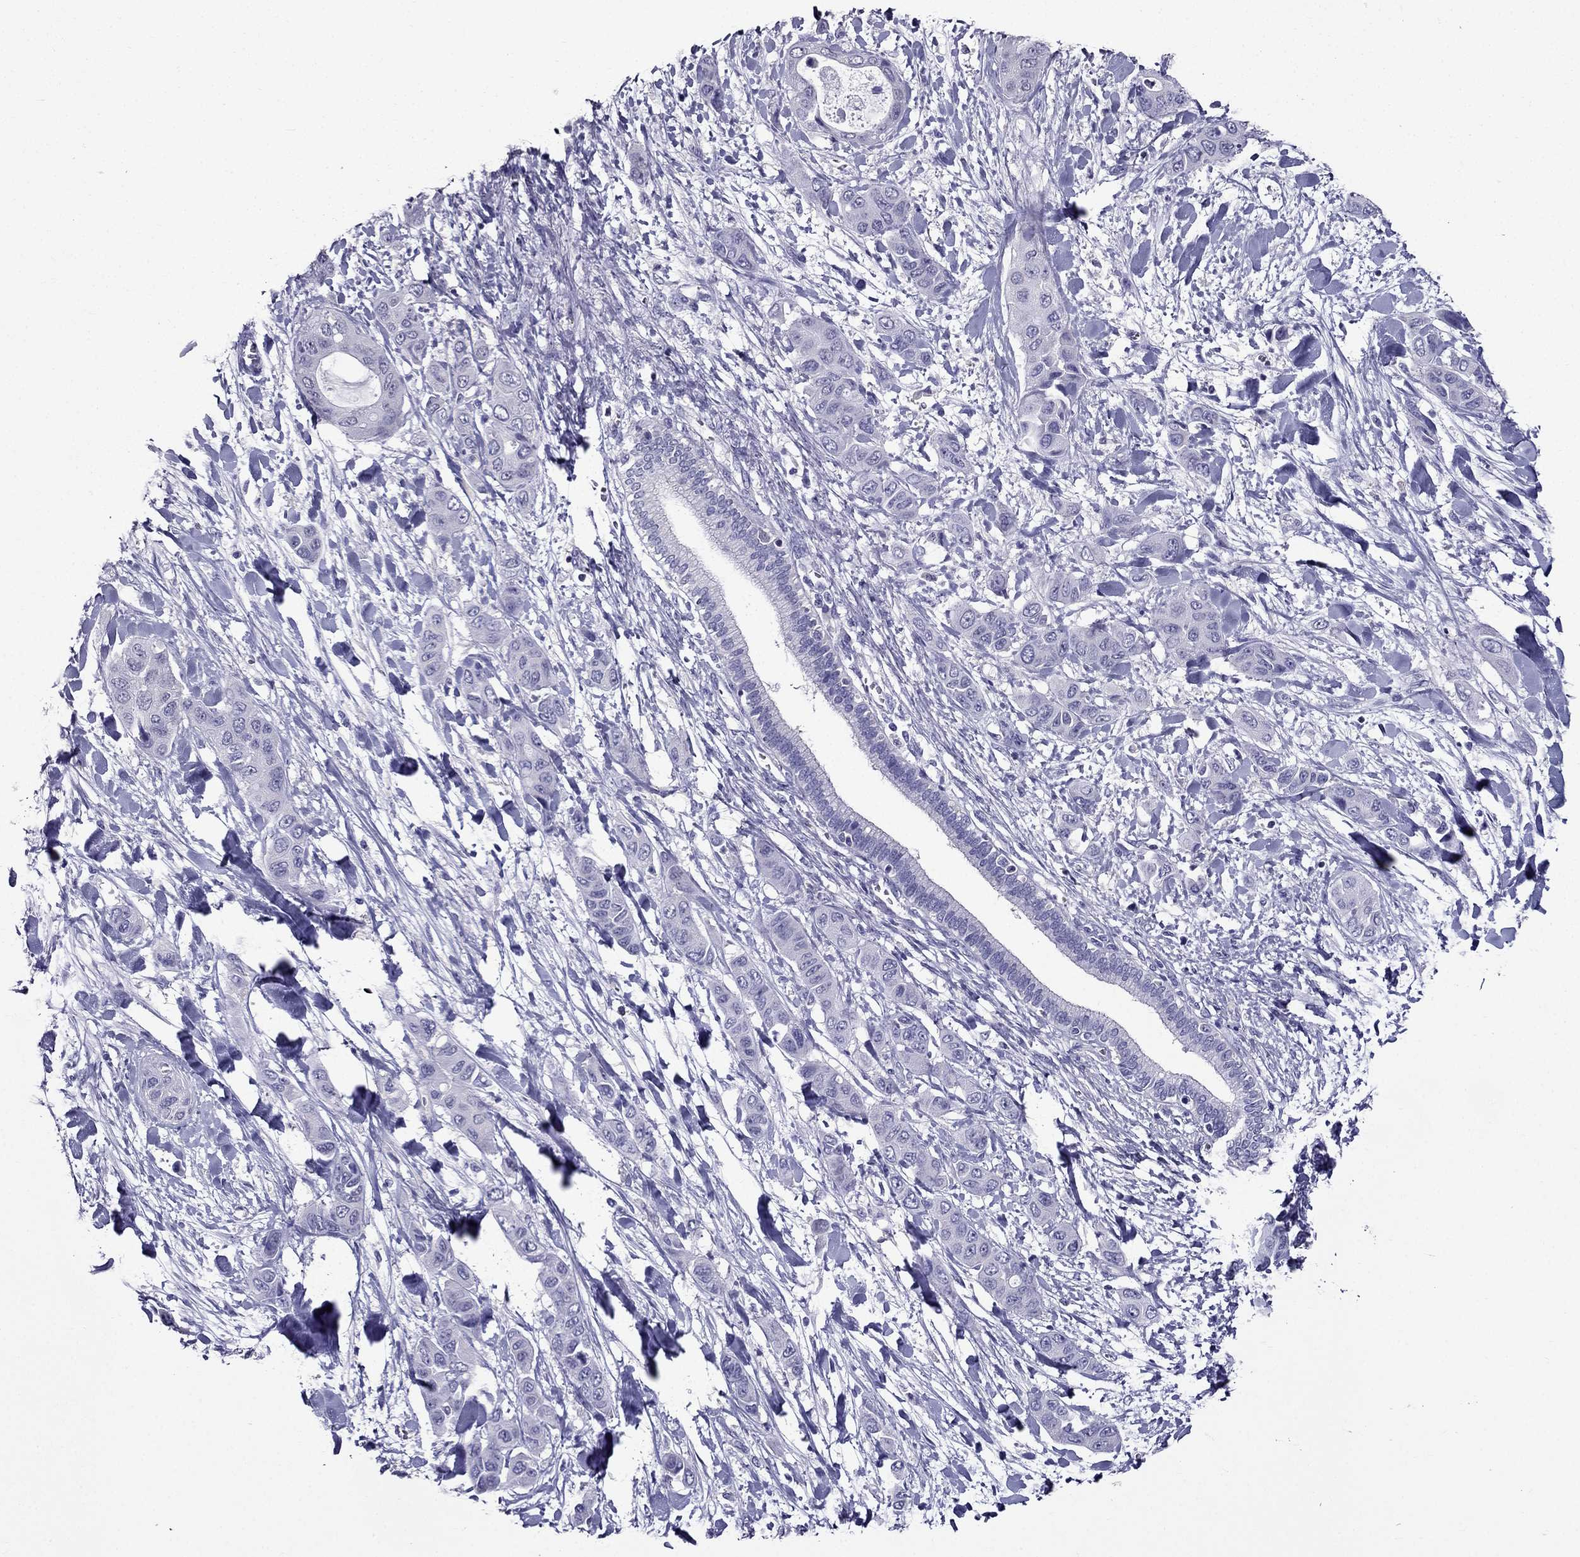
{"staining": {"intensity": "negative", "quantity": "none", "location": "none"}, "tissue": "liver cancer", "cell_type": "Tumor cells", "image_type": "cancer", "snomed": [{"axis": "morphology", "description": "Cholangiocarcinoma"}, {"axis": "topography", "description": "Liver"}], "caption": "The immunohistochemistry histopathology image has no significant expression in tumor cells of liver cholangiocarcinoma tissue. (DAB IHC, high magnification).", "gene": "AAK1", "patient": {"sex": "female", "age": 52}}